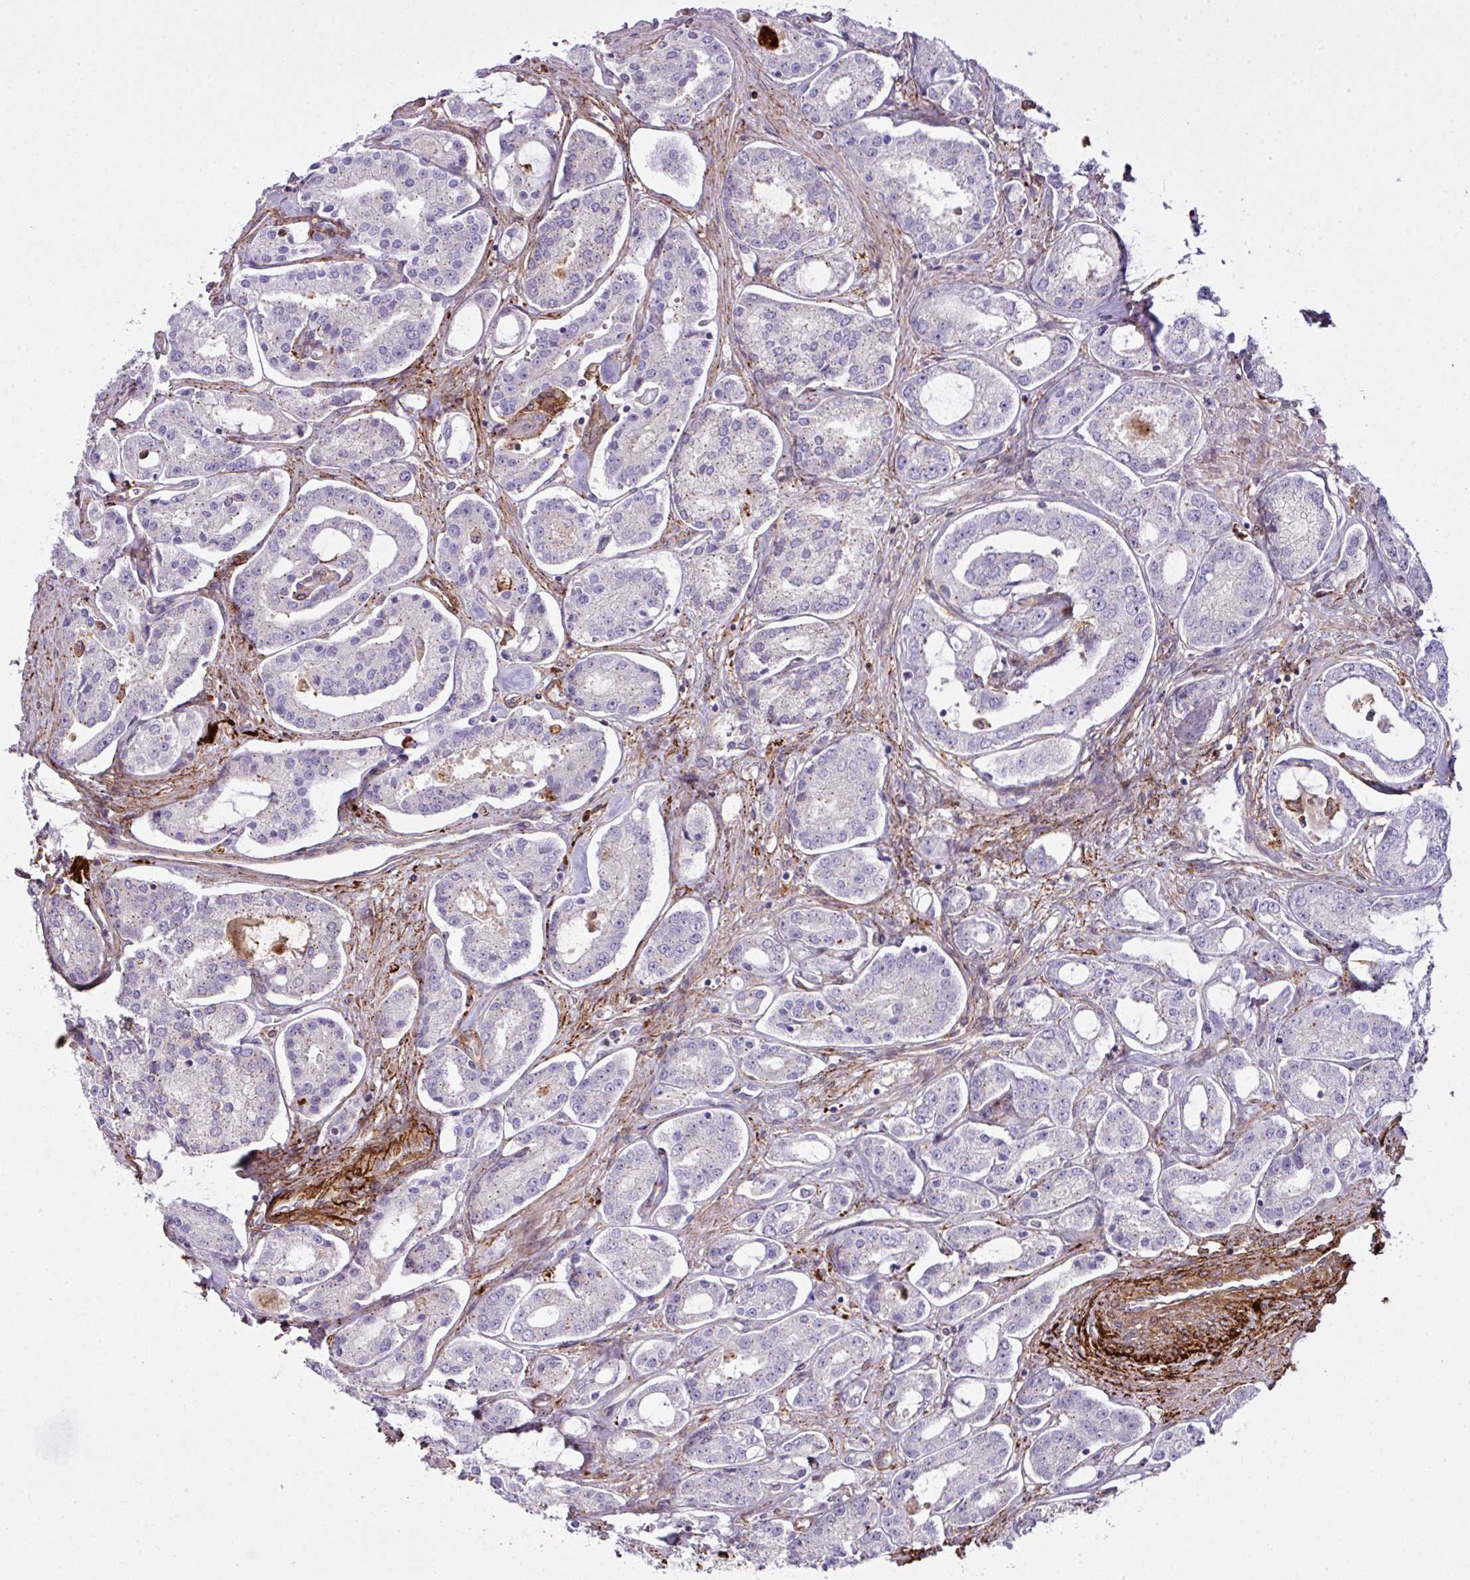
{"staining": {"intensity": "negative", "quantity": "none", "location": "none"}, "tissue": "prostate cancer", "cell_type": "Tumor cells", "image_type": "cancer", "snomed": [{"axis": "morphology", "description": "Adenocarcinoma, Low grade"}, {"axis": "topography", "description": "Prostate"}], "caption": "DAB (3,3'-diaminobenzidine) immunohistochemical staining of prostate cancer (adenocarcinoma (low-grade)) reveals no significant staining in tumor cells. Brightfield microscopy of IHC stained with DAB (brown) and hematoxylin (blue), captured at high magnification.", "gene": "COL8A1", "patient": {"sex": "male", "age": 68}}